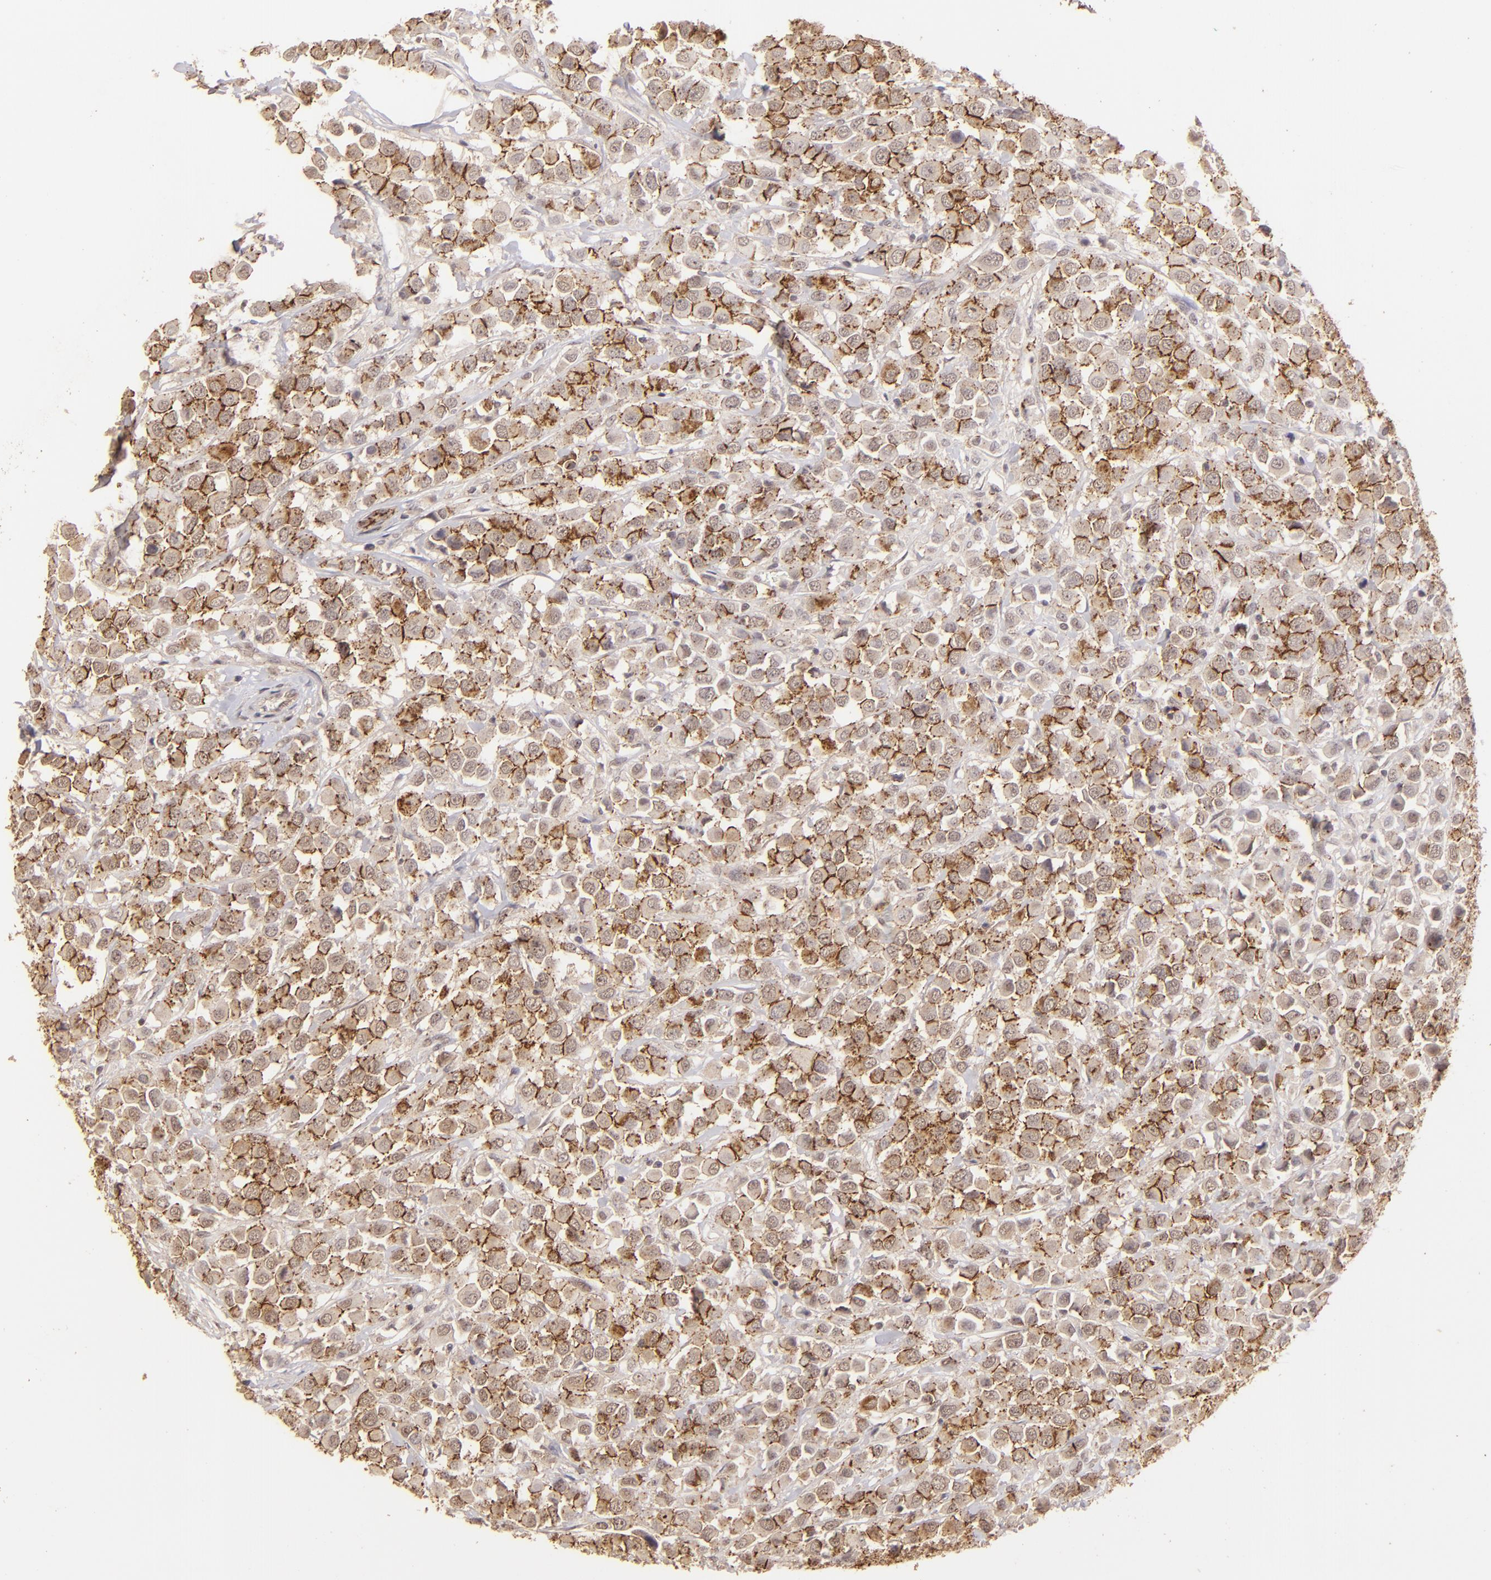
{"staining": {"intensity": "moderate", "quantity": ">75%", "location": "cytoplasmic/membranous"}, "tissue": "breast cancer", "cell_type": "Tumor cells", "image_type": "cancer", "snomed": [{"axis": "morphology", "description": "Duct carcinoma"}, {"axis": "topography", "description": "Breast"}], "caption": "Moderate cytoplasmic/membranous expression is seen in approximately >75% of tumor cells in breast invasive ductal carcinoma.", "gene": "CLDN1", "patient": {"sex": "female", "age": 61}}